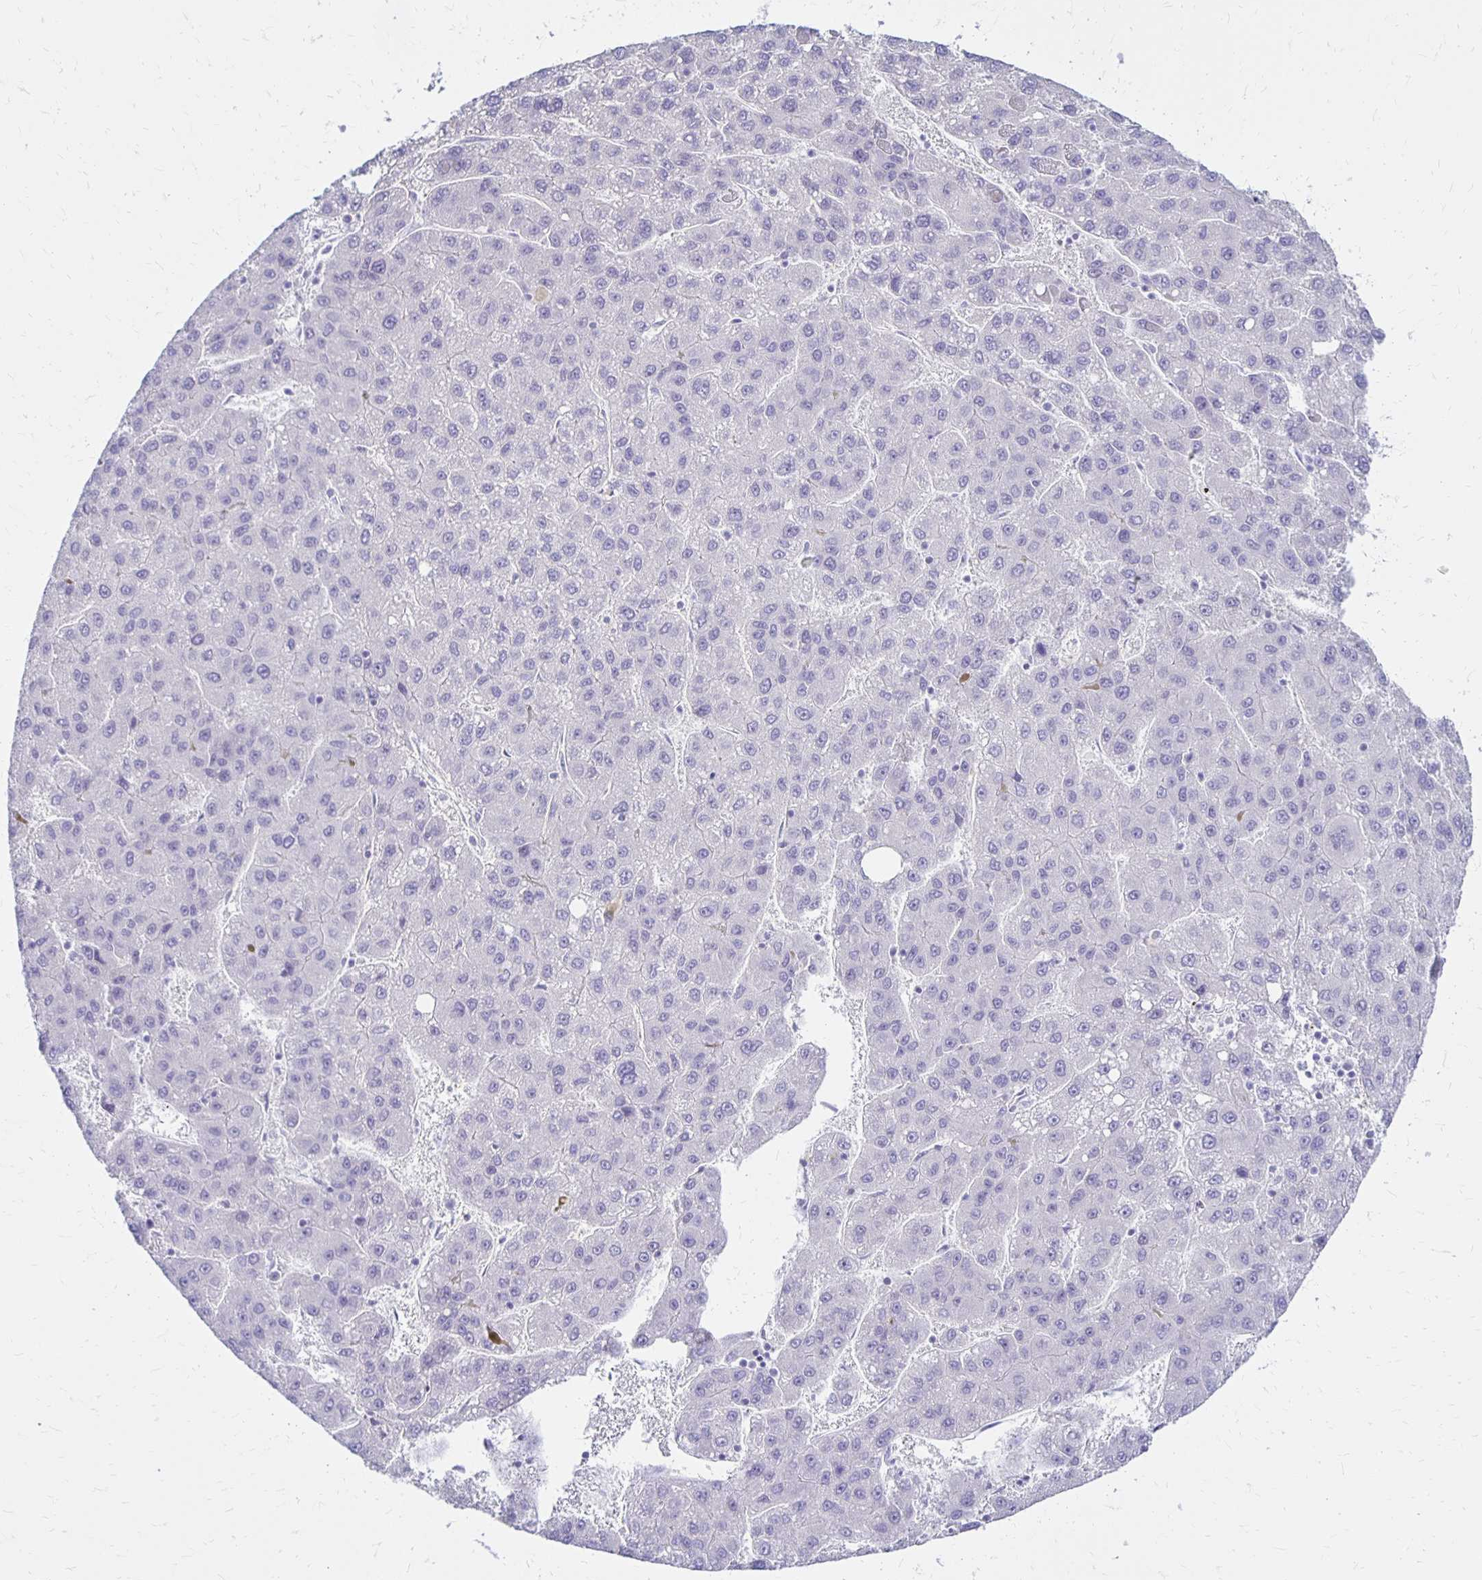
{"staining": {"intensity": "negative", "quantity": "none", "location": "none"}, "tissue": "liver cancer", "cell_type": "Tumor cells", "image_type": "cancer", "snomed": [{"axis": "morphology", "description": "Carcinoma, Hepatocellular, NOS"}, {"axis": "topography", "description": "Liver"}], "caption": "Immunohistochemistry histopathology image of neoplastic tissue: hepatocellular carcinoma (liver) stained with DAB demonstrates no significant protein staining in tumor cells.", "gene": "FNTB", "patient": {"sex": "female", "age": 82}}